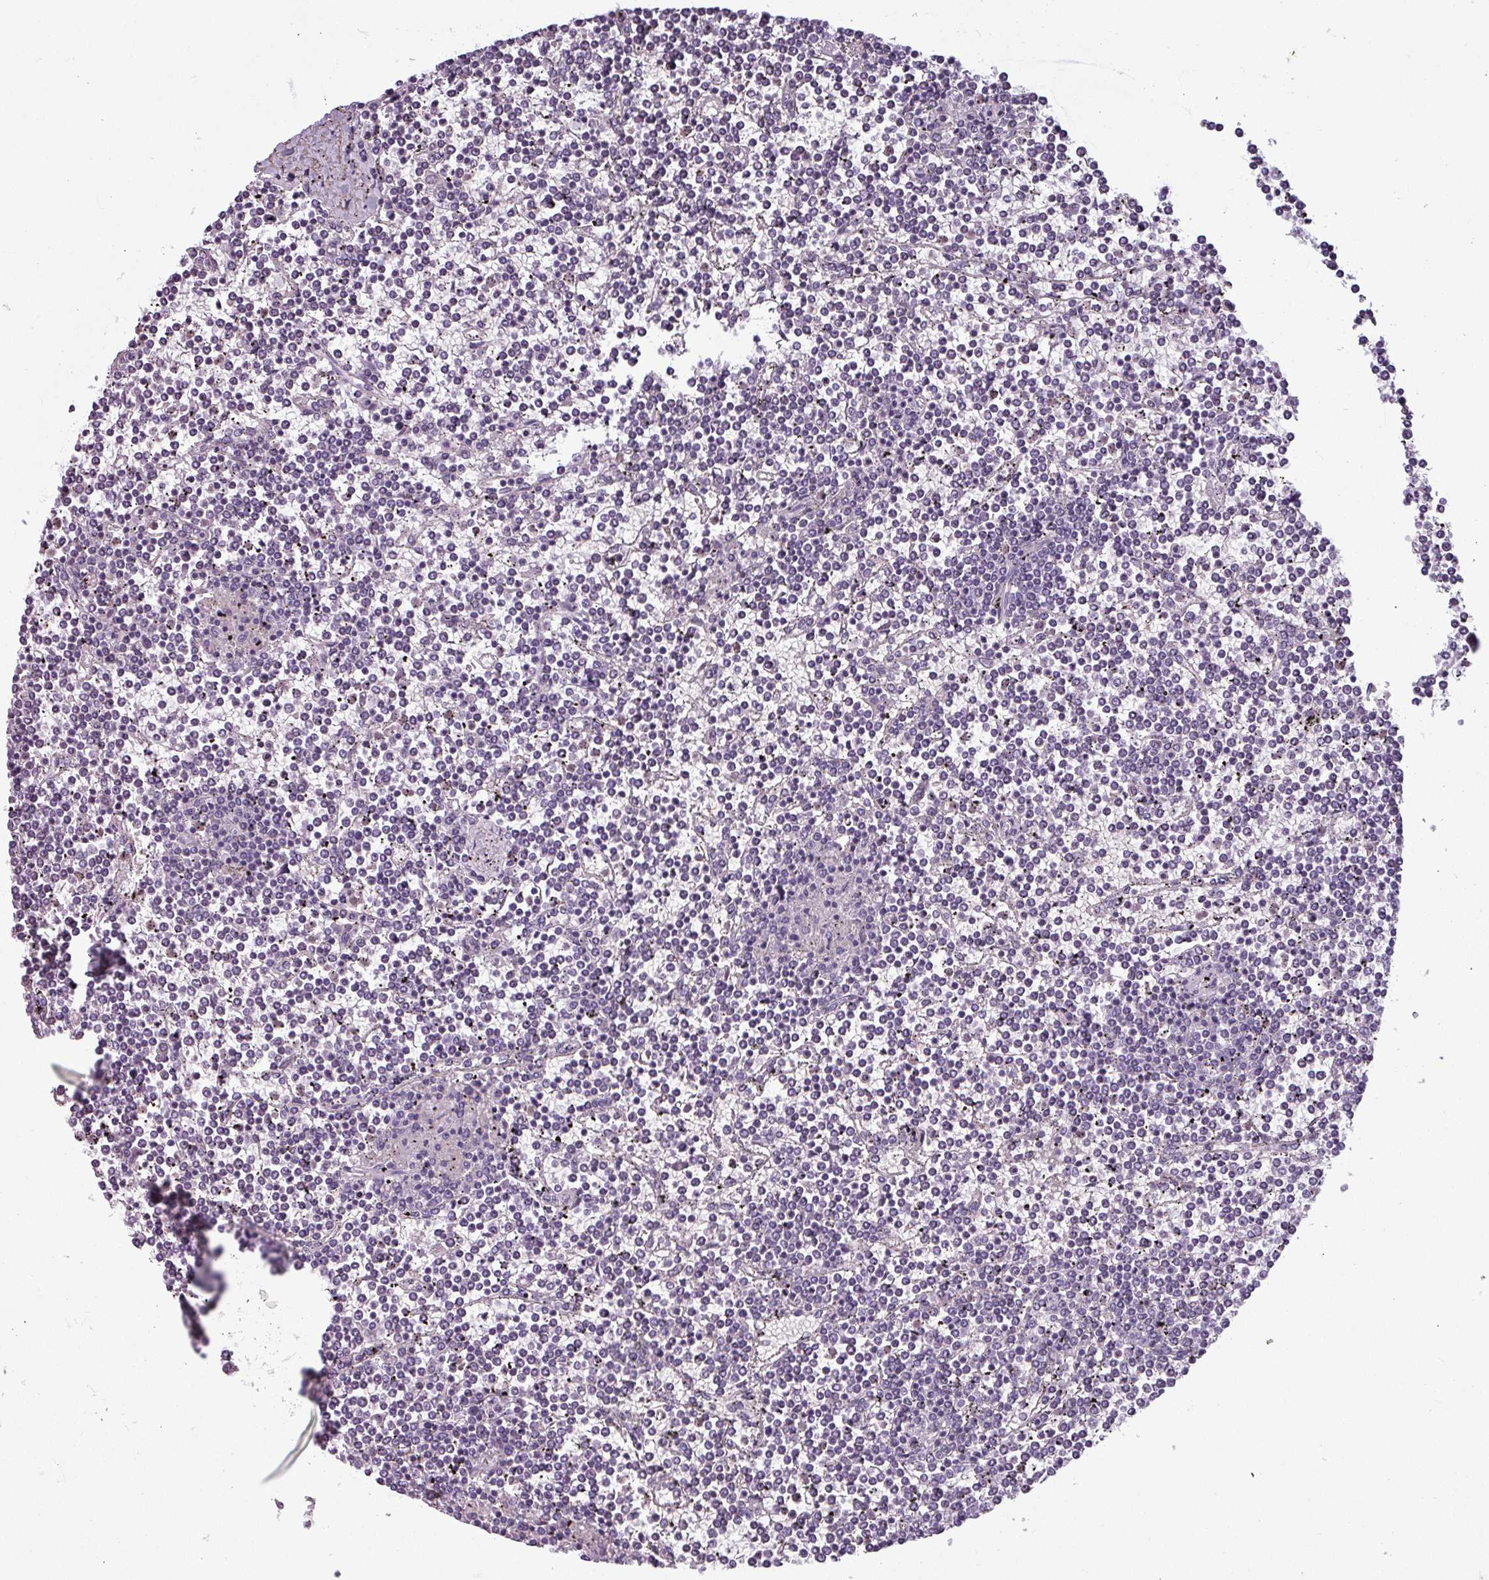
{"staining": {"intensity": "negative", "quantity": "none", "location": "none"}, "tissue": "lymphoma", "cell_type": "Tumor cells", "image_type": "cancer", "snomed": [{"axis": "morphology", "description": "Malignant lymphoma, non-Hodgkin's type, Low grade"}, {"axis": "topography", "description": "Spleen"}], "caption": "Immunohistochemistry (IHC) photomicrograph of neoplastic tissue: human low-grade malignant lymphoma, non-Hodgkin's type stained with DAB shows no significant protein positivity in tumor cells.", "gene": "CRYBB2", "patient": {"sex": "female", "age": 19}}